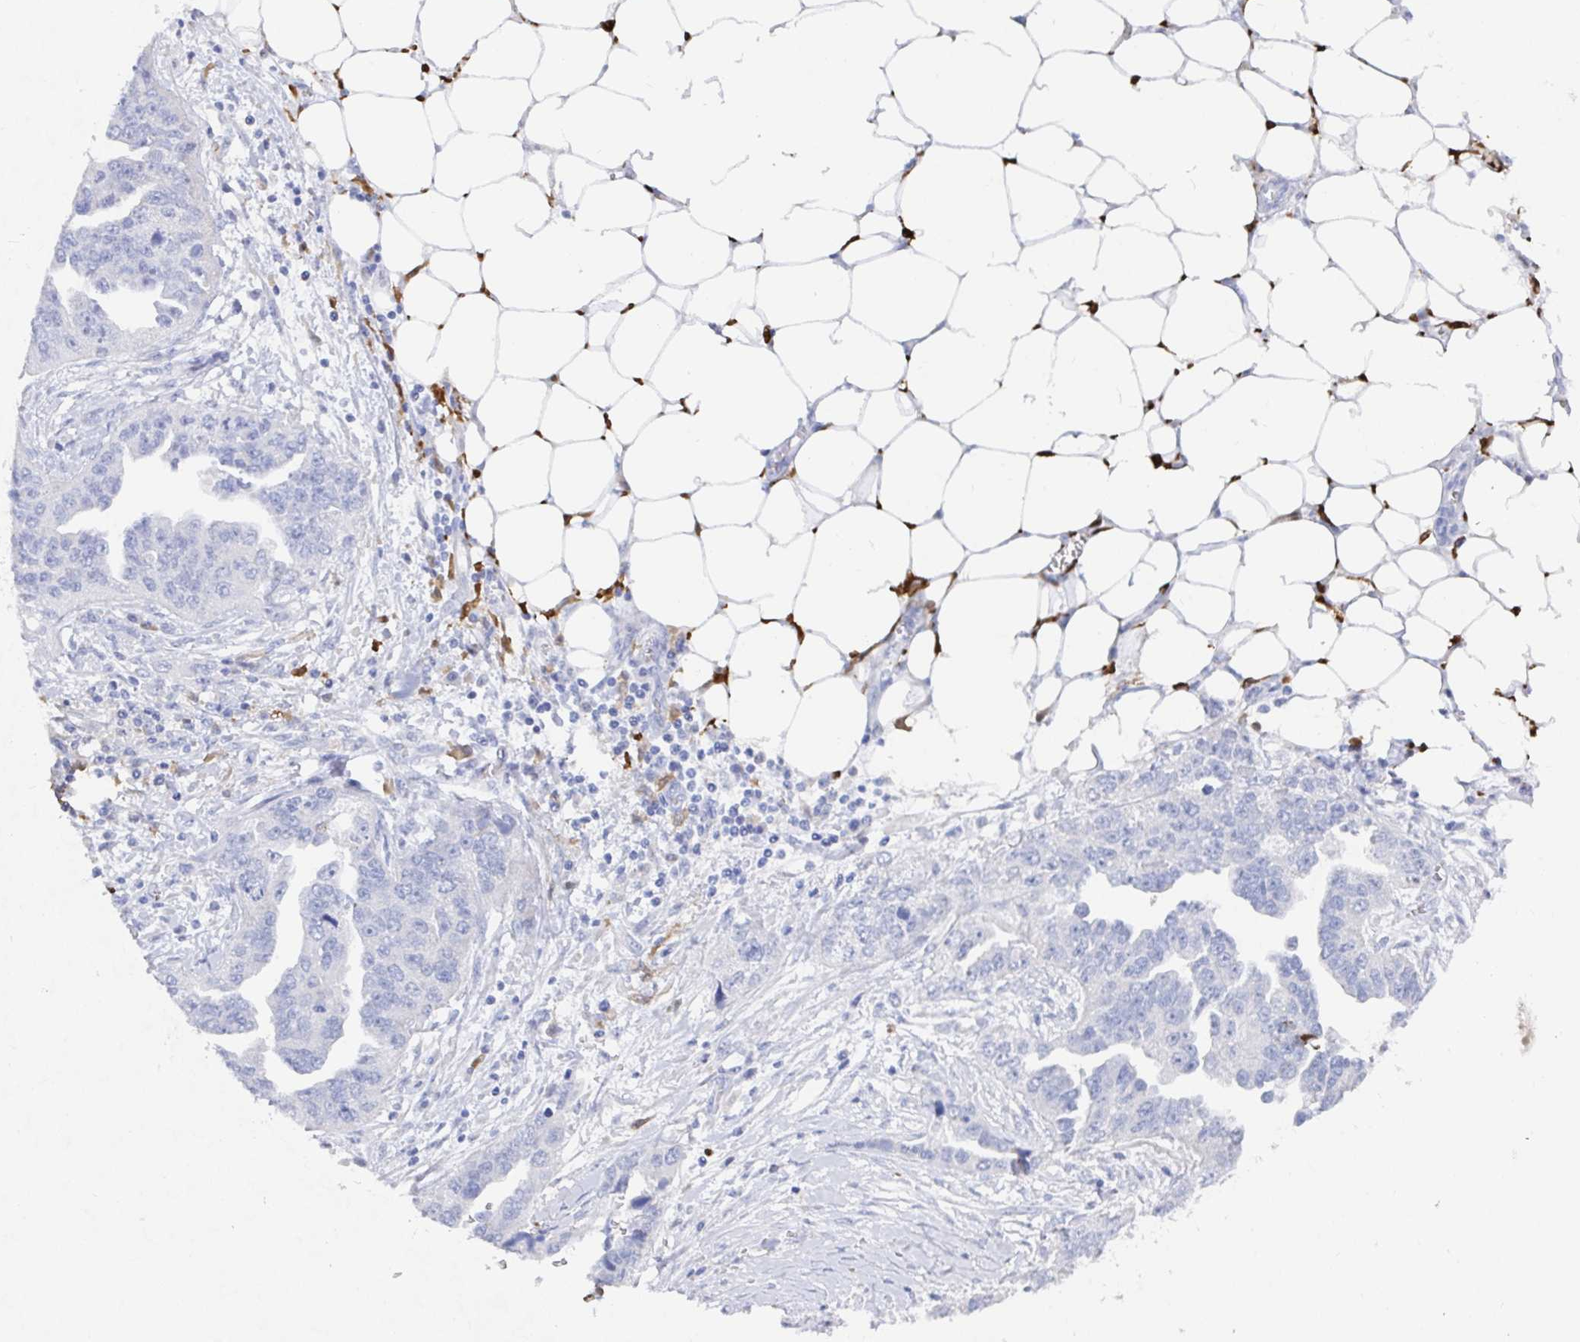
{"staining": {"intensity": "negative", "quantity": "none", "location": "none"}, "tissue": "ovarian cancer", "cell_type": "Tumor cells", "image_type": "cancer", "snomed": [{"axis": "morphology", "description": "Cystadenocarcinoma, serous, NOS"}, {"axis": "topography", "description": "Ovary"}], "caption": "Immunohistochemical staining of serous cystadenocarcinoma (ovarian) demonstrates no significant staining in tumor cells. (DAB (3,3'-diaminobenzidine) IHC, high magnification).", "gene": "OR2A4", "patient": {"sex": "female", "age": 75}}